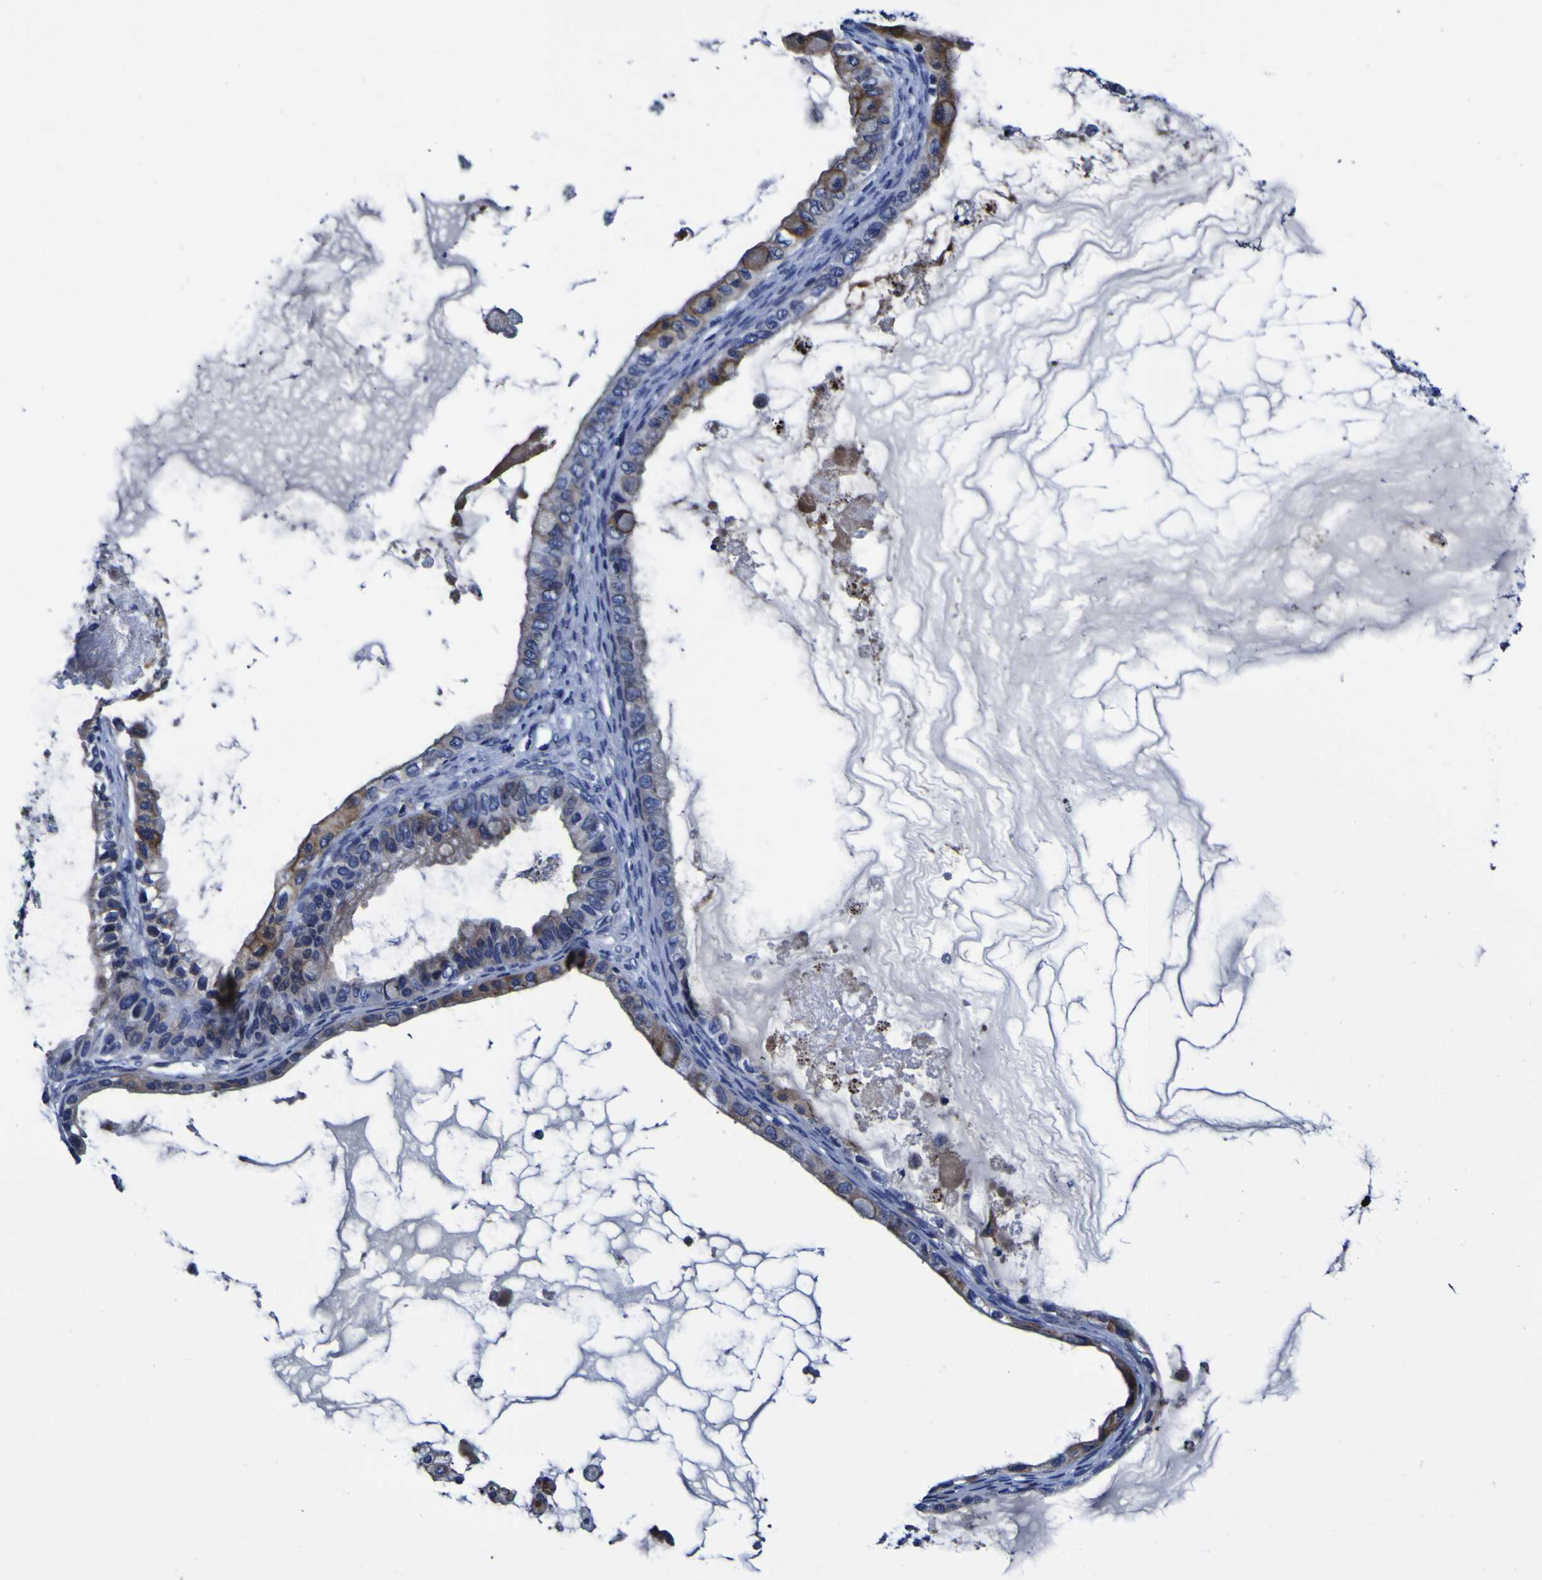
{"staining": {"intensity": "moderate", "quantity": "25%-75%", "location": "cytoplasmic/membranous"}, "tissue": "ovarian cancer", "cell_type": "Tumor cells", "image_type": "cancer", "snomed": [{"axis": "morphology", "description": "Cystadenocarcinoma, mucinous, NOS"}, {"axis": "topography", "description": "Ovary"}], "caption": "A high-resolution photomicrograph shows IHC staining of mucinous cystadenocarcinoma (ovarian), which shows moderate cytoplasmic/membranous expression in about 25%-75% of tumor cells.", "gene": "PDLIM4", "patient": {"sex": "female", "age": 80}}